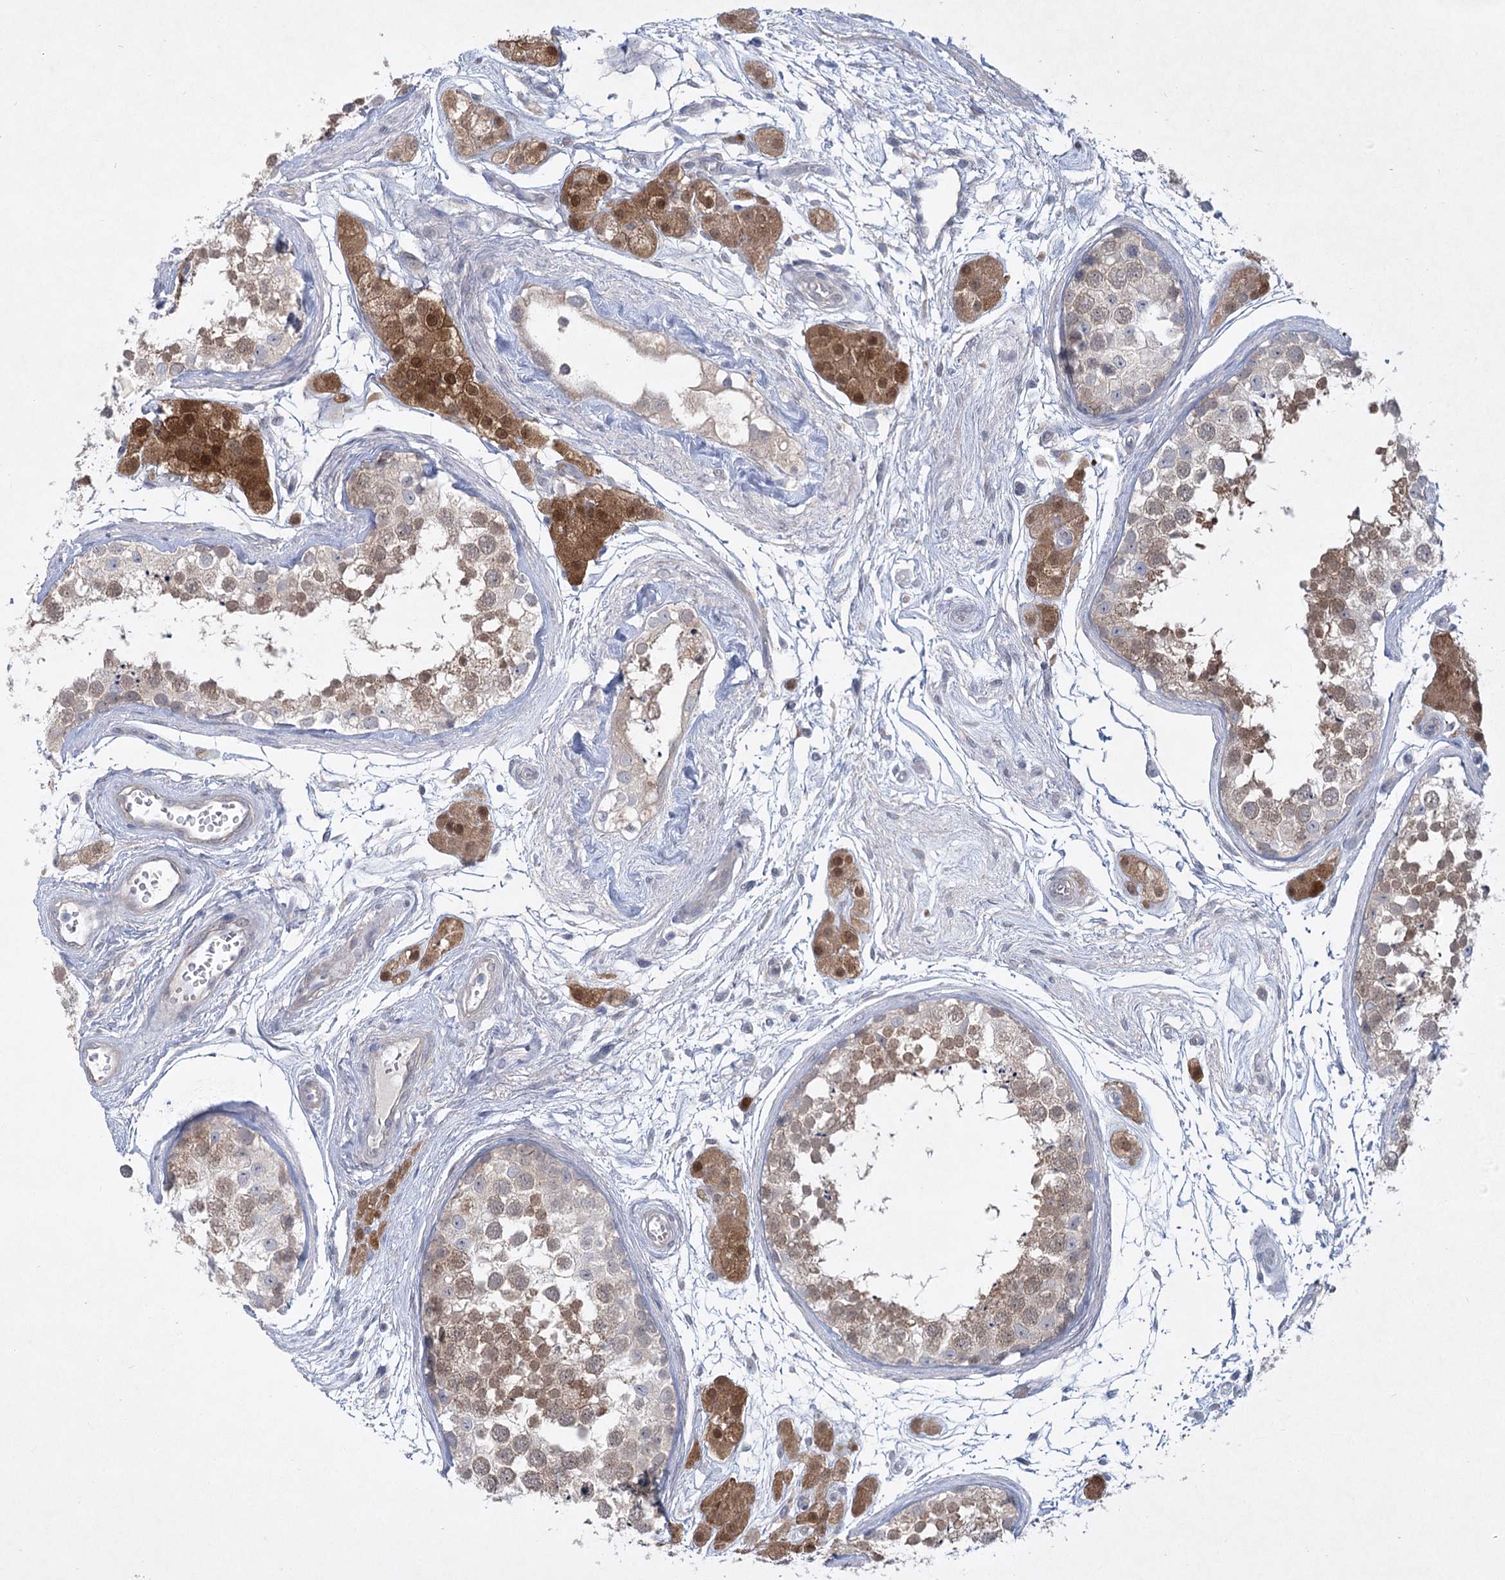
{"staining": {"intensity": "moderate", "quantity": "<25%", "location": "cytoplasmic/membranous,nuclear"}, "tissue": "testis", "cell_type": "Cells in seminiferous ducts", "image_type": "normal", "snomed": [{"axis": "morphology", "description": "Normal tissue, NOS"}, {"axis": "topography", "description": "Testis"}], "caption": "Immunohistochemical staining of unremarkable human testis displays moderate cytoplasmic/membranous,nuclear protein staining in about <25% of cells in seminiferous ducts.", "gene": "AAMDC", "patient": {"sex": "male", "age": 56}}